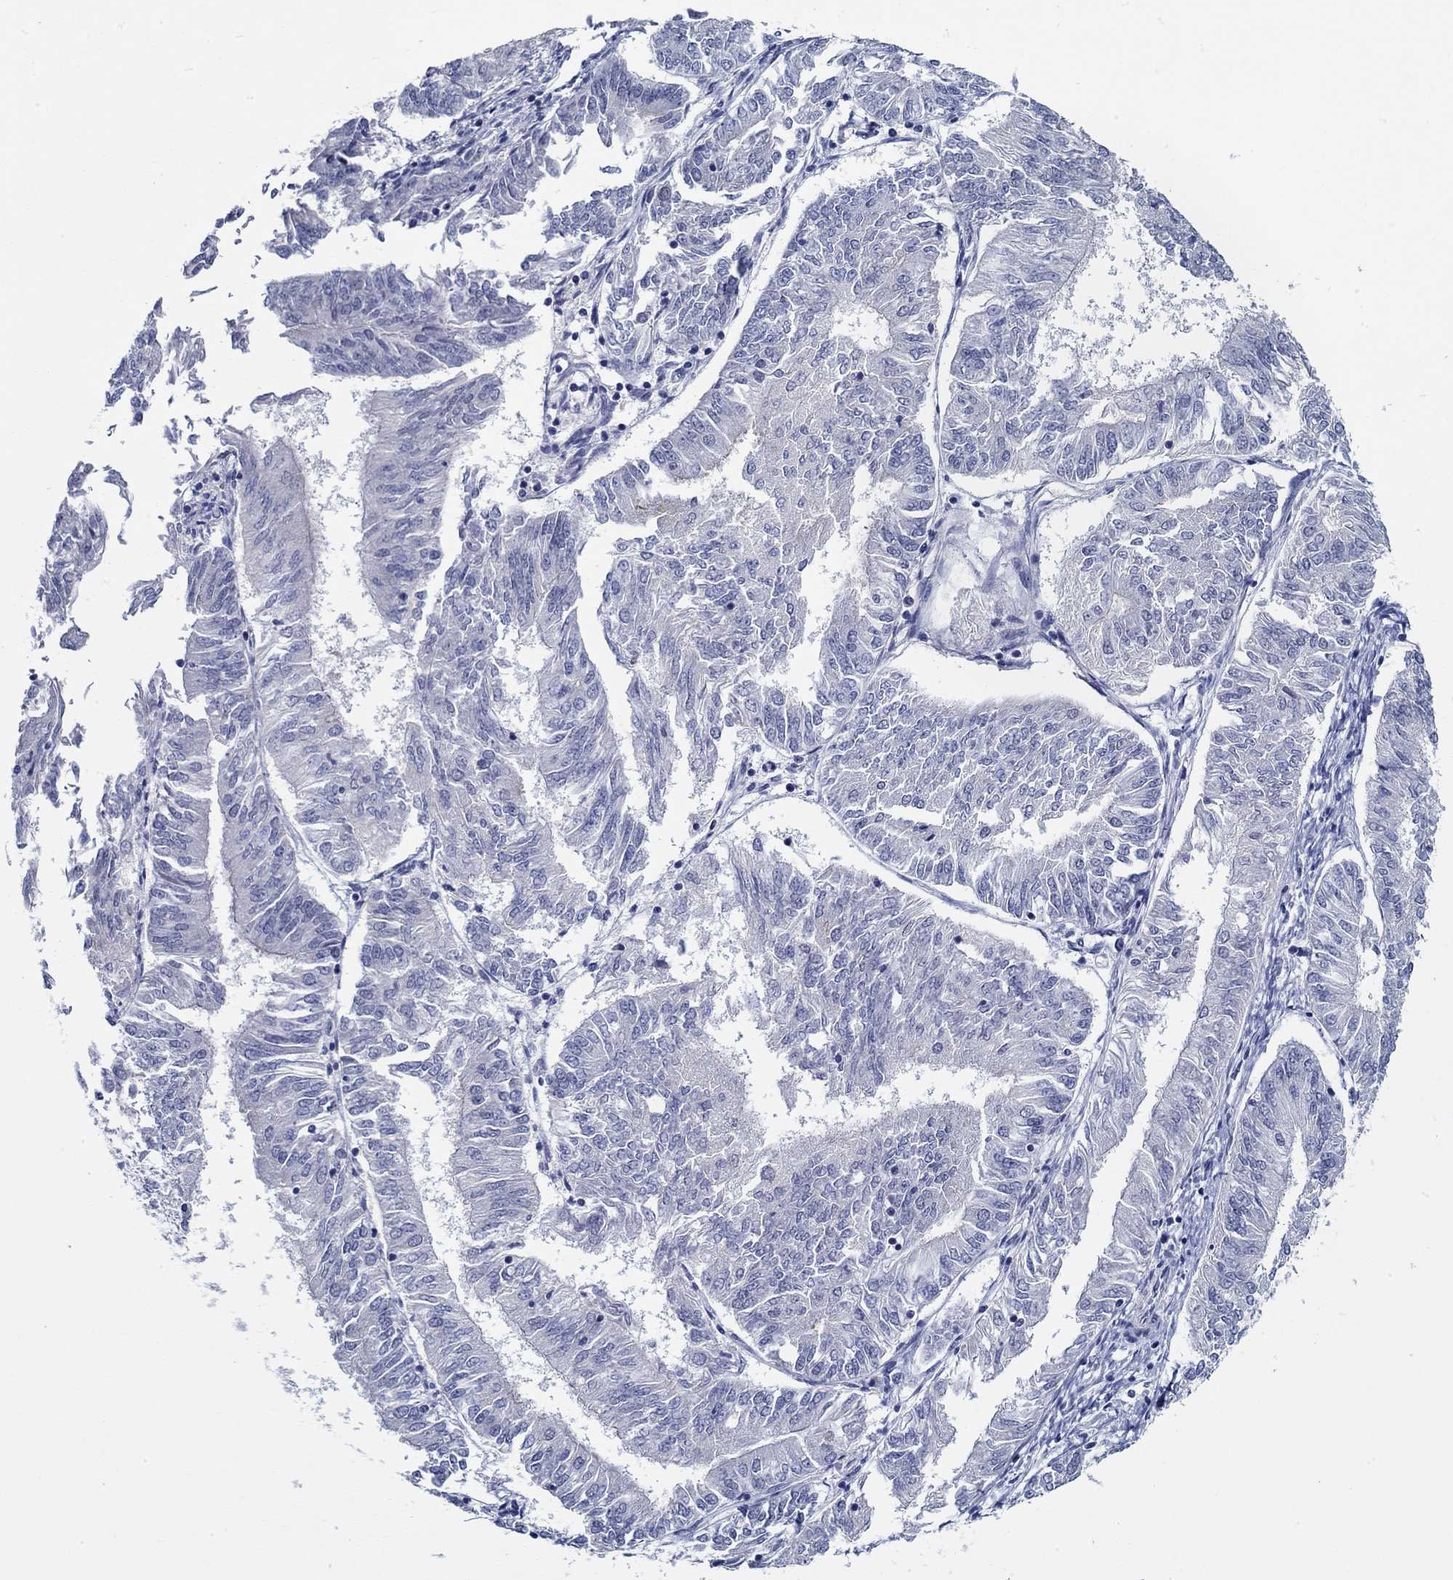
{"staining": {"intensity": "negative", "quantity": "none", "location": "none"}, "tissue": "endometrial cancer", "cell_type": "Tumor cells", "image_type": "cancer", "snomed": [{"axis": "morphology", "description": "Adenocarcinoma, NOS"}, {"axis": "topography", "description": "Endometrium"}], "caption": "Tumor cells are negative for brown protein staining in endometrial cancer (adenocarcinoma).", "gene": "SLC34A1", "patient": {"sex": "female", "age": 58}}